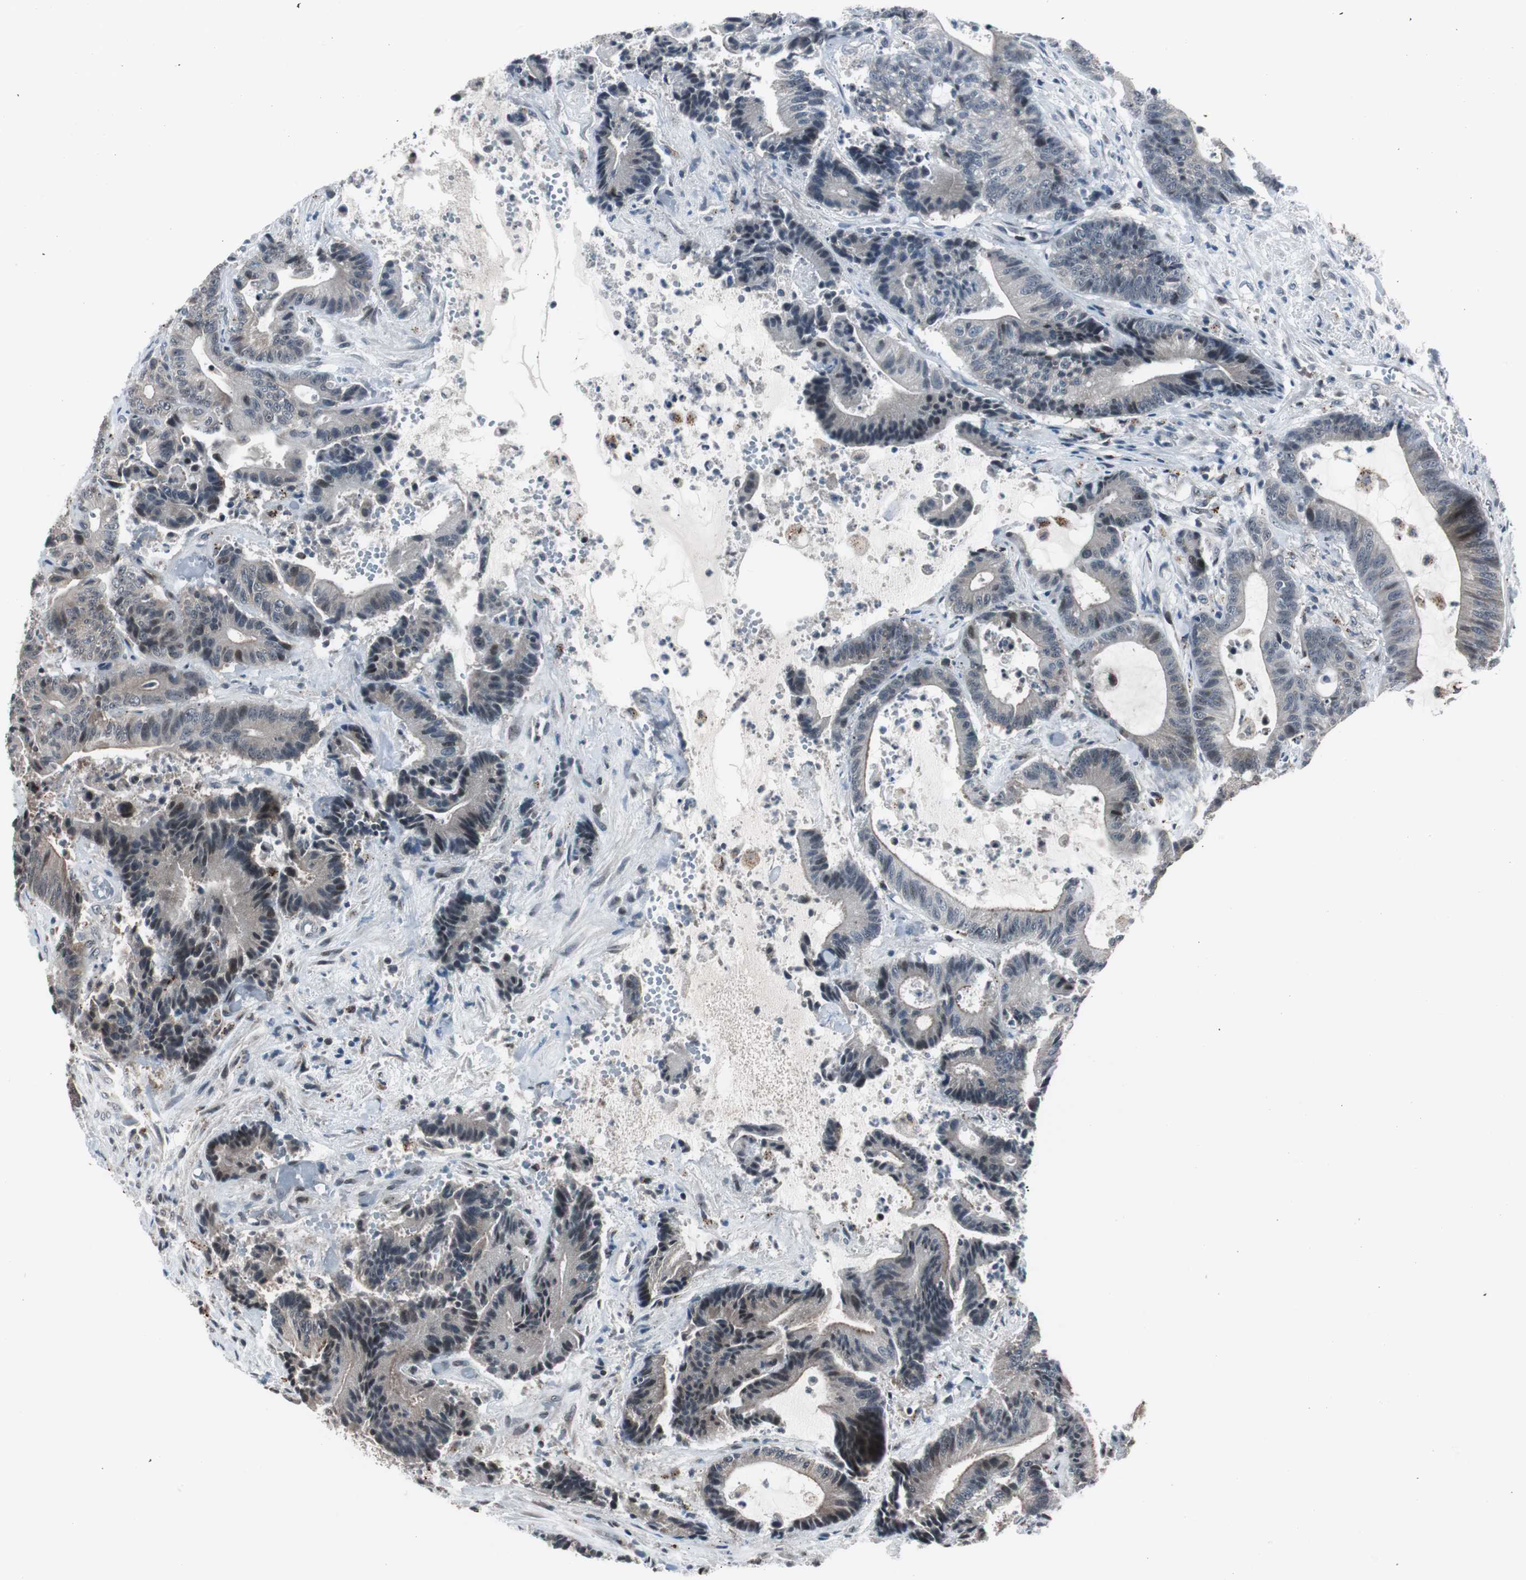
{"staining": {"intensity": "negative", "quantity": "none", "location": "none"}, "tissue": "colorectal cancer", "cell_type": "Tumor cells", "image_type": "cancer", "snomed": [{"axis": "morphology", "description": "Adenocarcinoma, NOS"}, {"axis": "topography", "description": "Colon"}], "caption": "This is an immunohistochemistry (IHC) photomicrograph of human colorectal adenocarcinoma. There is no positivity in tumor cells.", "gene": "BOLA1", "patient": {"sex": "female", "age": 84}}